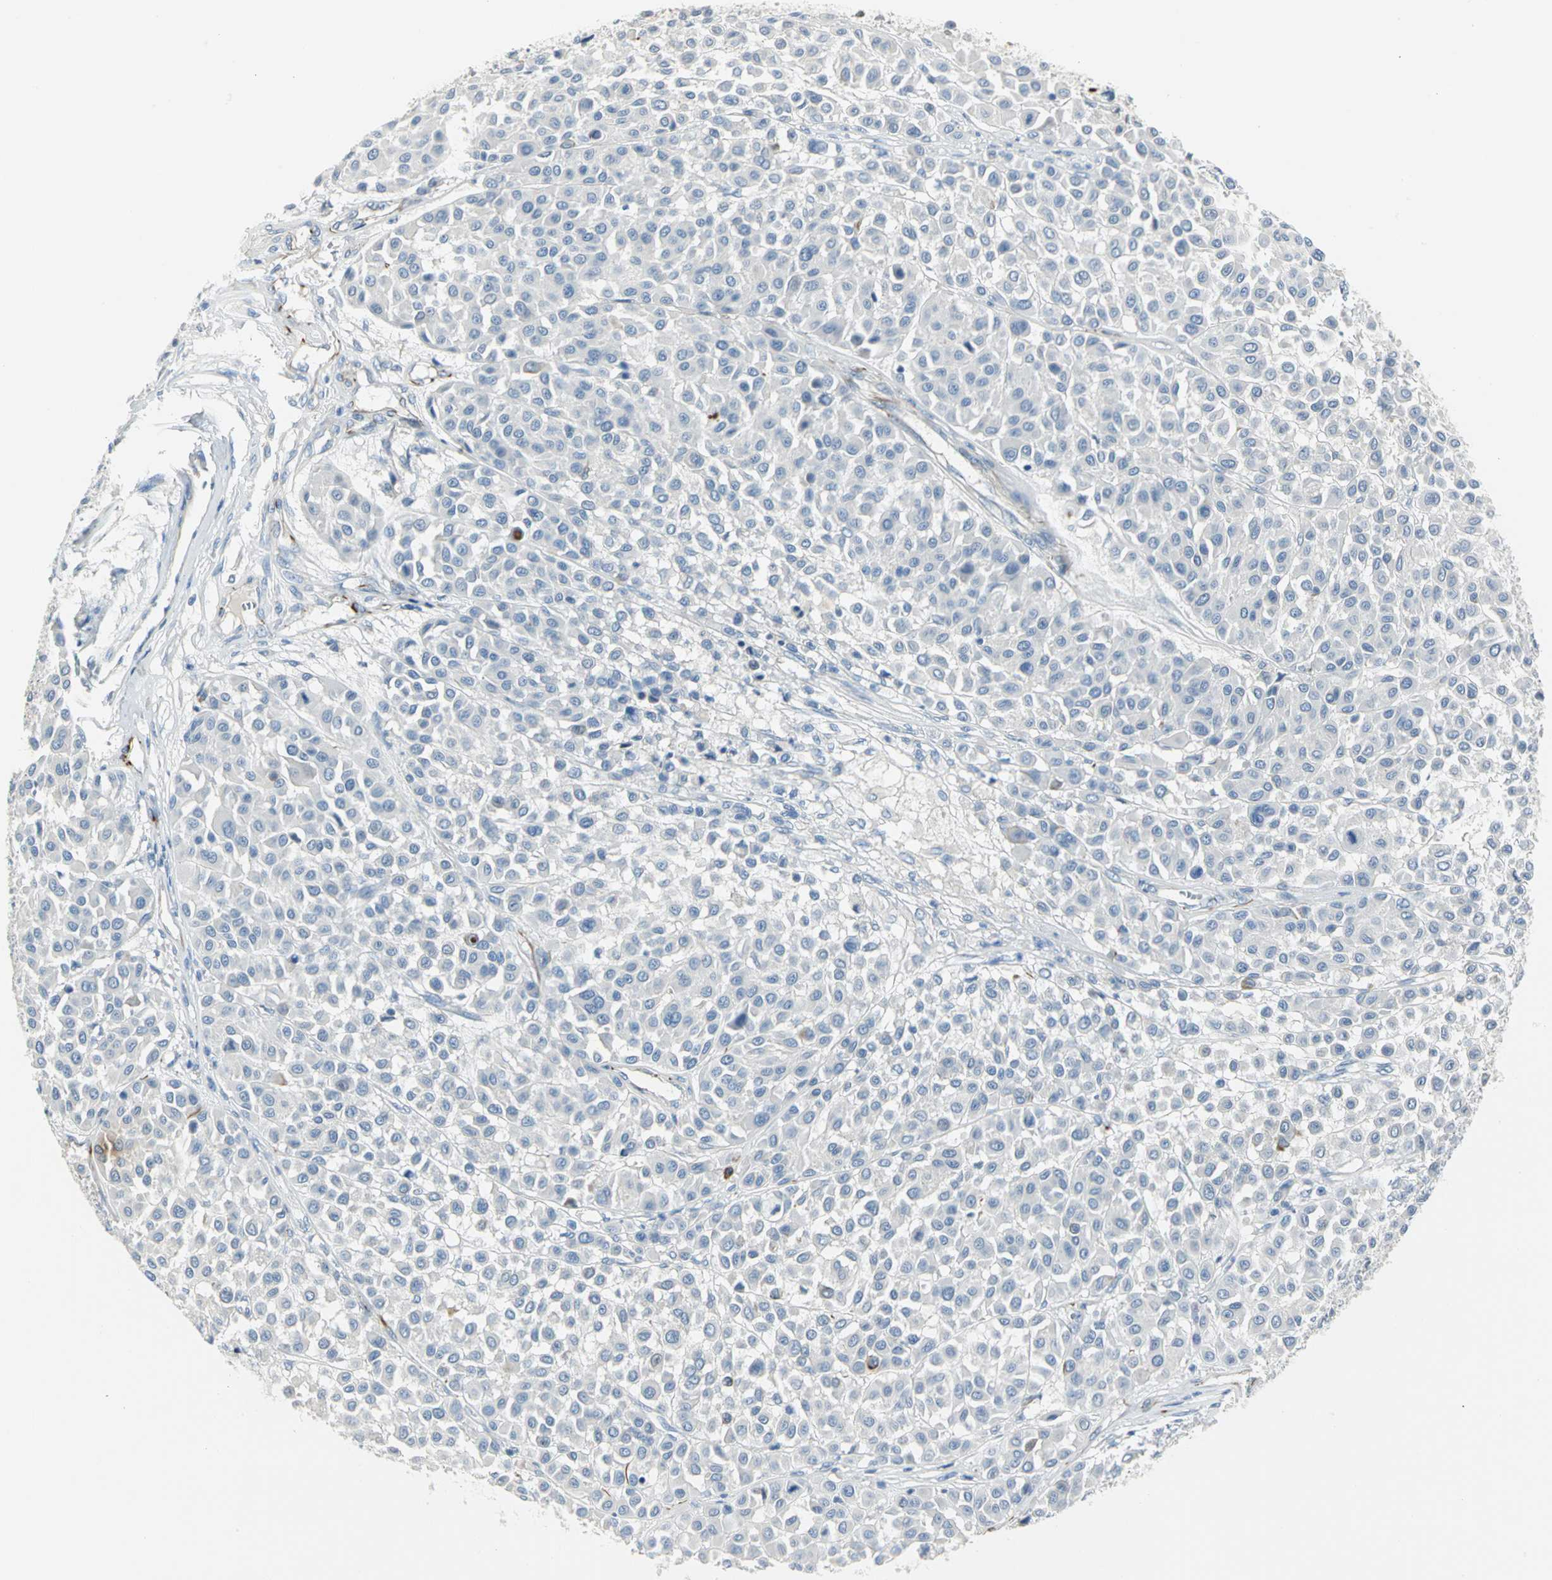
{"staining": {"intensity": "negative", "quantity": "none", "location": "none"}, "tissue": "melanoma", "cell_type": "Tumor cells", "image_type": "cancer", "snomed": [{"axis": "morphology", "description": "Malignant melanoma, Metastatic site"}, {"axis": "topography", "description": "Soft tissue"}], "caption": "Tumor cells are negative for protein expression in human melanoma.", "gene": "ALOX15", "patient": {"sex": "male", "age": 41}}